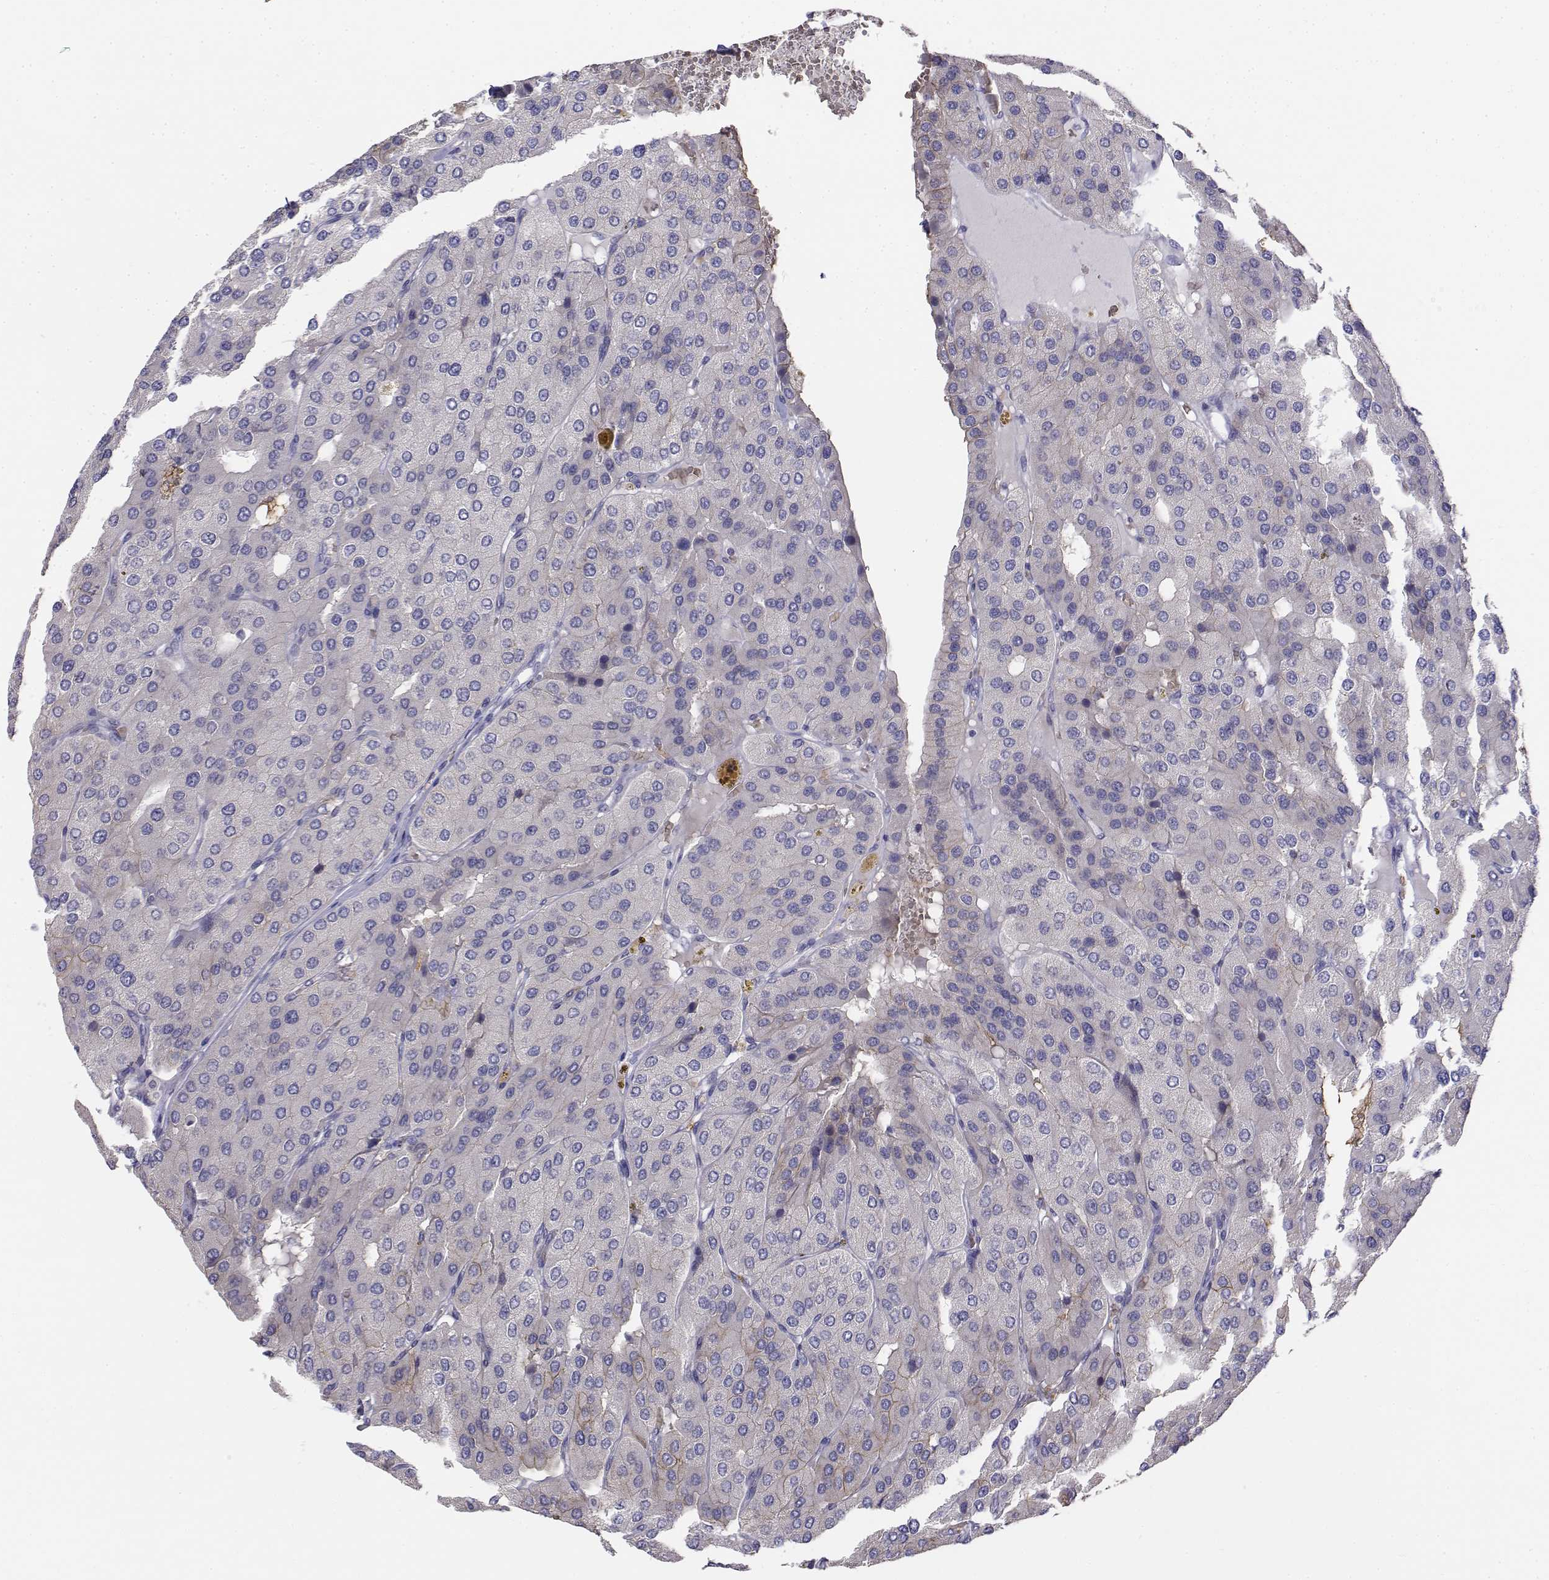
{"staining": {"intensity": "negative", "quantity": "none", "location": "none"}, "tissue": "parathyroid gland", "cell_type": "Glandular cells", "image_type": "normal", "snomed": [{"axis": "morphology", "description": "Normal tissue, NOS"}, {"axis": "morphology", "description": "Adenoma, NOS"}, {"axis": "topography", "description": "Parathyroid gland"}], "caption": "DAB (3,3'-diaminobenzidine) immunohistochemical staining of normal parathyroid gland shows no significant expression in glandular cells. (DAB immunohistochemistry with hematoxylin counter stain).", "gene": "CADM1", "patient": {"sex": "female", "age": 86}}